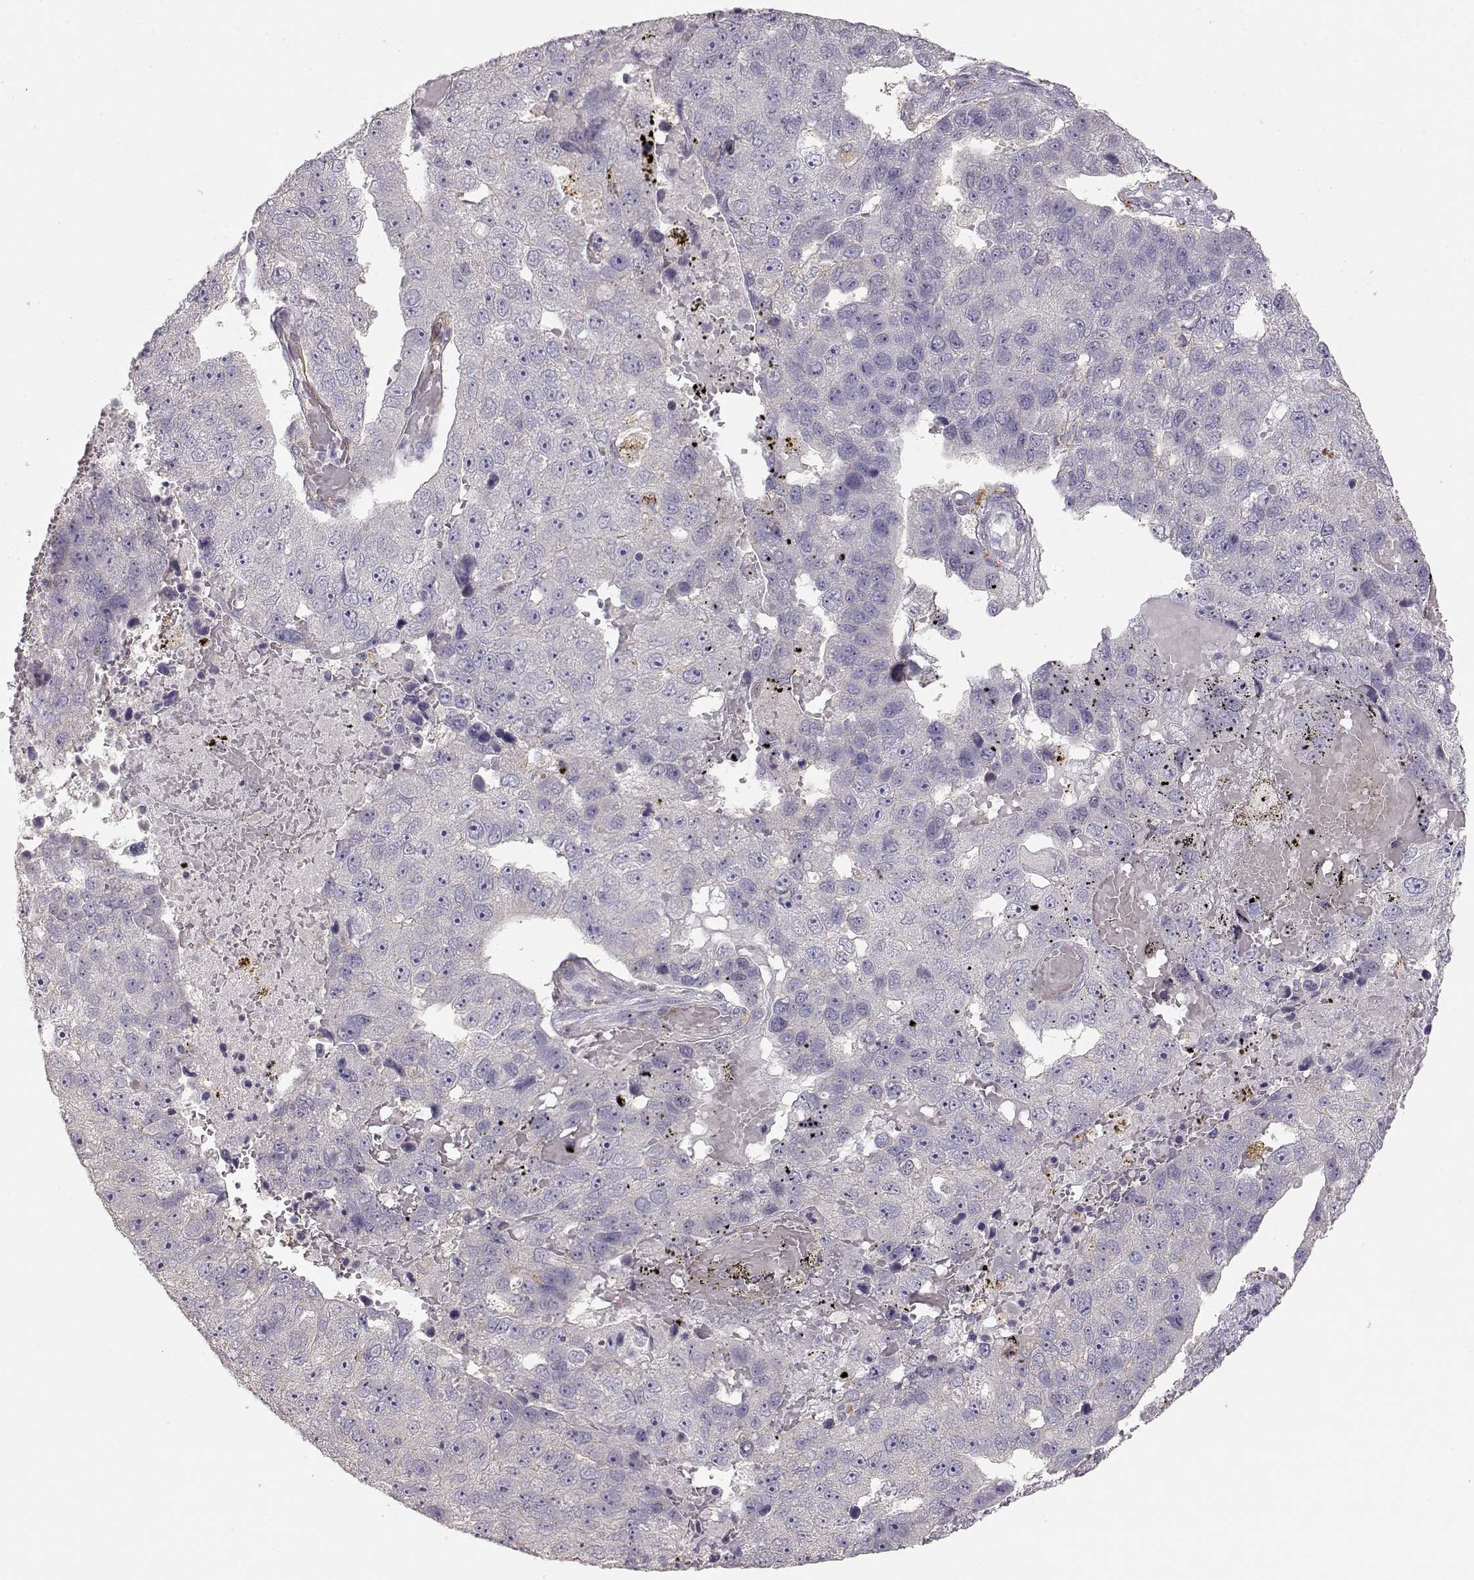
{"staining": {"intensity": "negative", "quantity": "none", "location": "none"}, "tissue": "pancreatic cancer", "cell_type": "Tumor cells", "image_type": "cancer", "snomed": [{"axis": "morphology", "description": "Adenocarcinoma, NOS"}, {"axis": "topography", "description": "Pancreas"}], "caption": "Immunohistochemical staining of pancreatic cancer (adenocarcinoma) demonstrates no significant staining in tumor cells.", "gene": "ARHGAP8", "patient": {"sex": "female", "age": 61}}